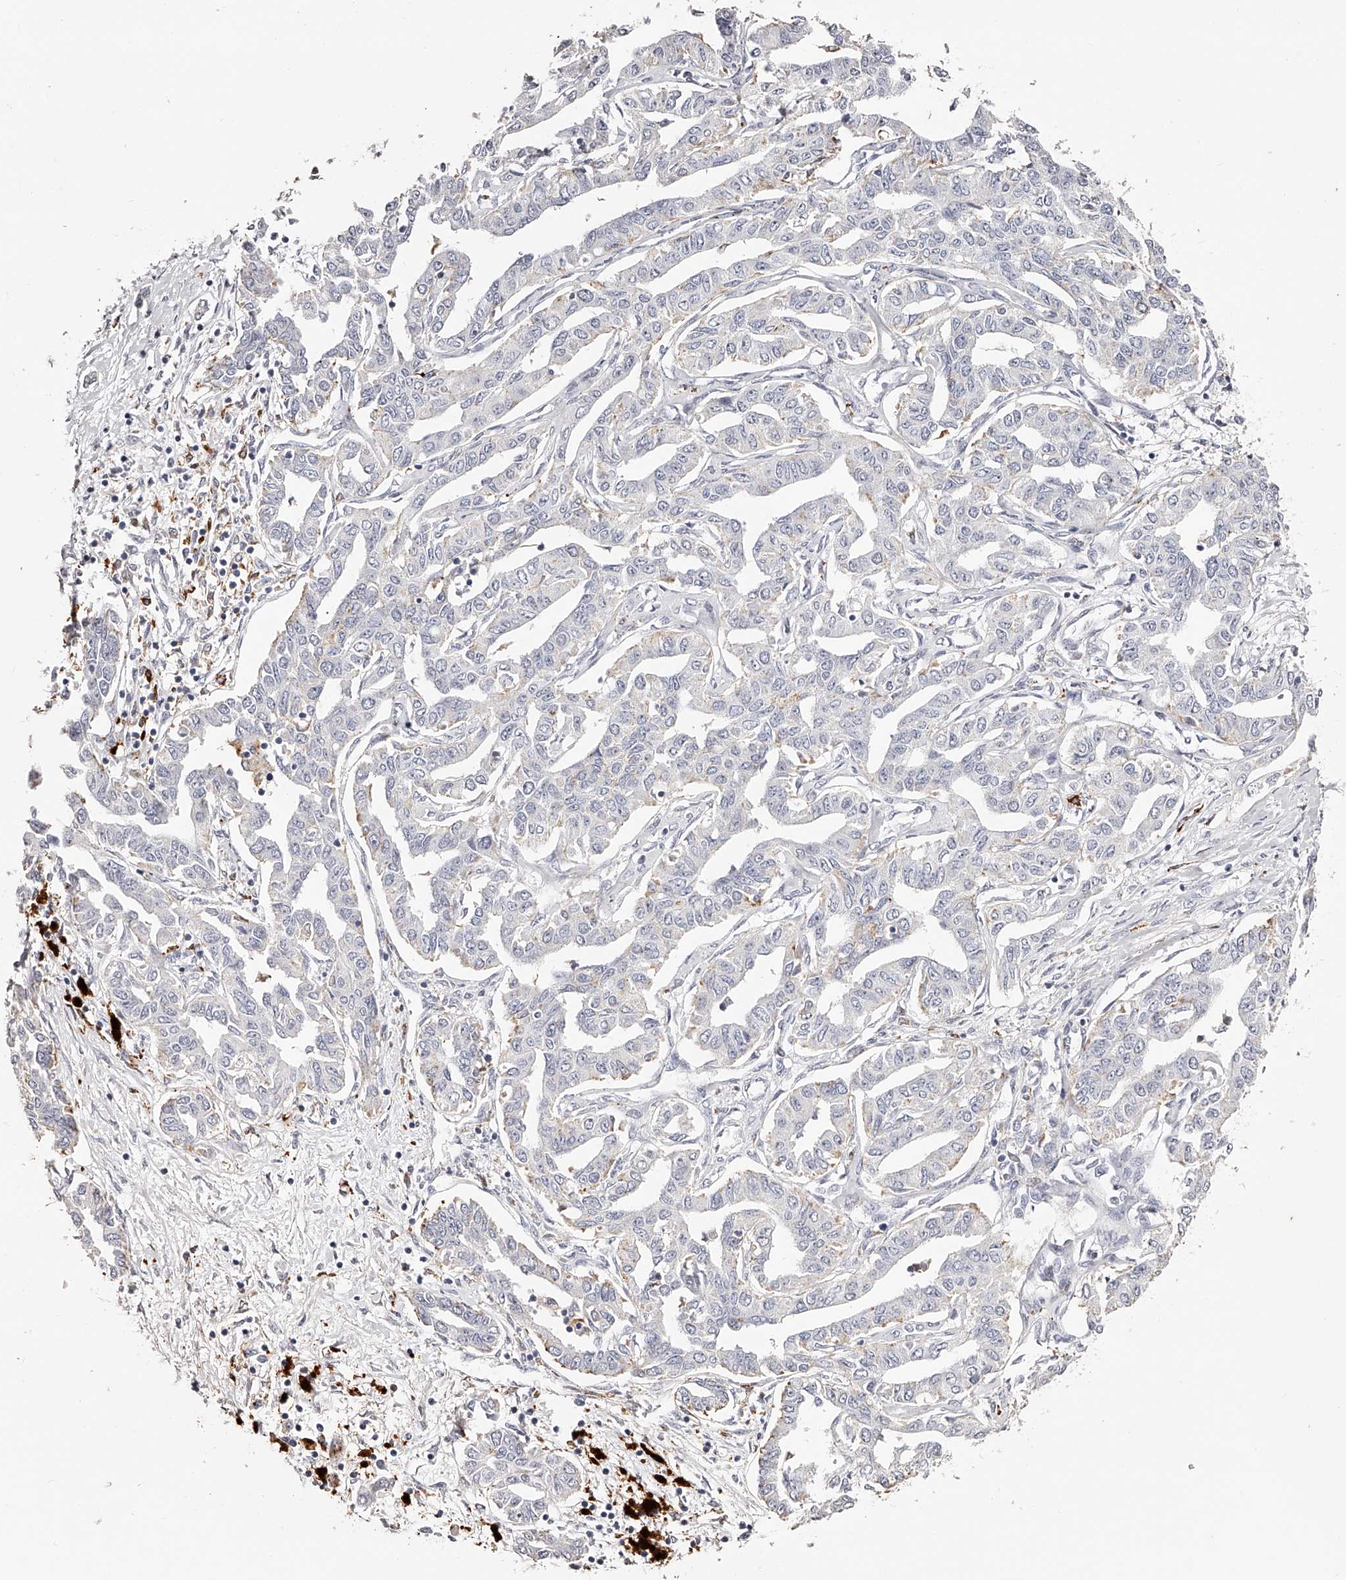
{"staining": {"intensity": "negative", "quantity": "none", "location": "none"}, "tissue": "liver cancer", "cell_type": "Tumor cells", "image_type": "cancer", "snomed": [{"axis": "morphology", "description": "Cholangiocarcinoma"}, {"axis": "topography", "description": "Liver"}], "caption": "Liver cholangiocarcinoma stained for a protein using IHC shows no staining tumor cells.", "gene": "SLC35D3", "patient": {"sex": "male", "age": 59}}